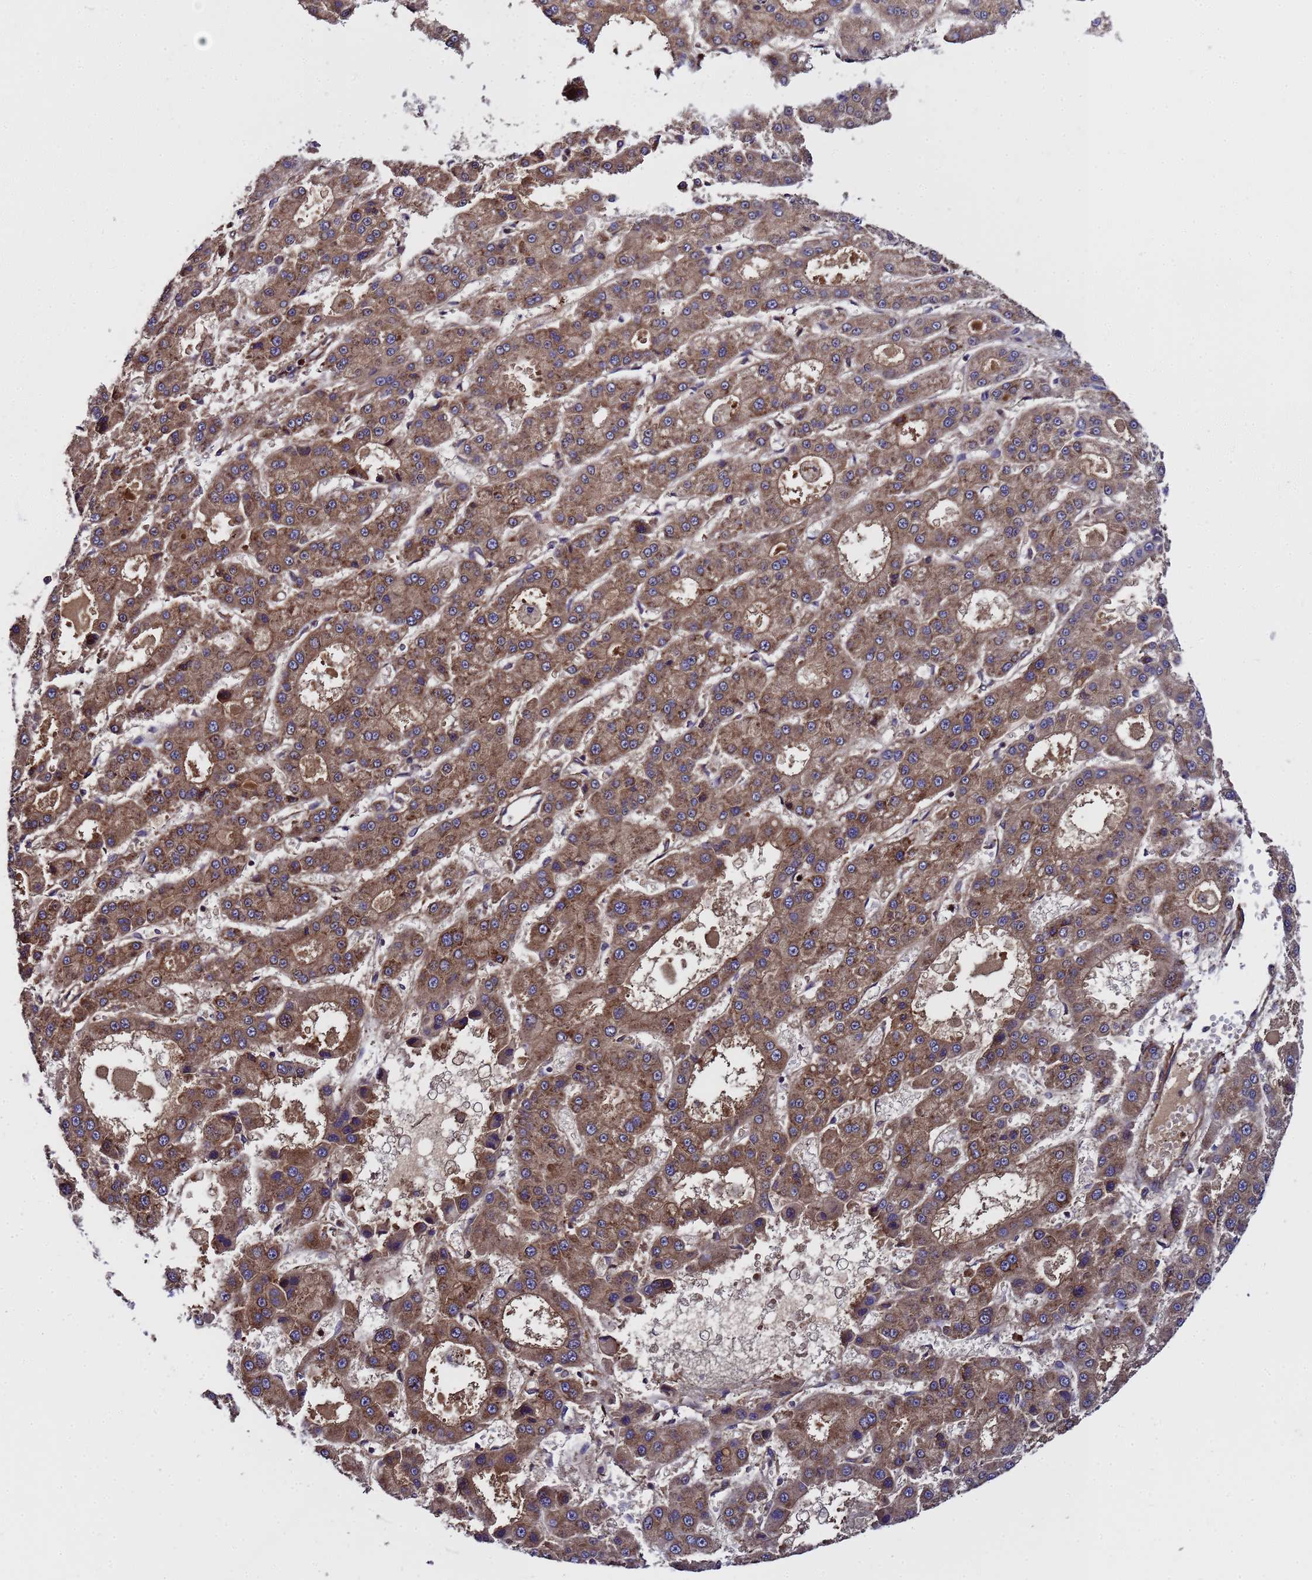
{"staining": {"intensity": "moderate", "quantity": ">75%", "location": "cytoplasmic/membranous"}, "tissue": "liver cancer", "cell_type": "Tumor cells", "image_type": "cancer", "snomed": [{"axis": "morphology", "description": "Carcinoma, Hepatocellular, NOS"}, {"axis": "topography", "description": "Liver"}], "caption": "An image showing moderate cytoplasmic/membranous expression in approximately >75% of tumor cells in hepatocellular carcinoma (liver), as visualized by brown immunohistochemical staining.", "gene": "GSTCD", "patient": {"sex": "male", "age": 70}}